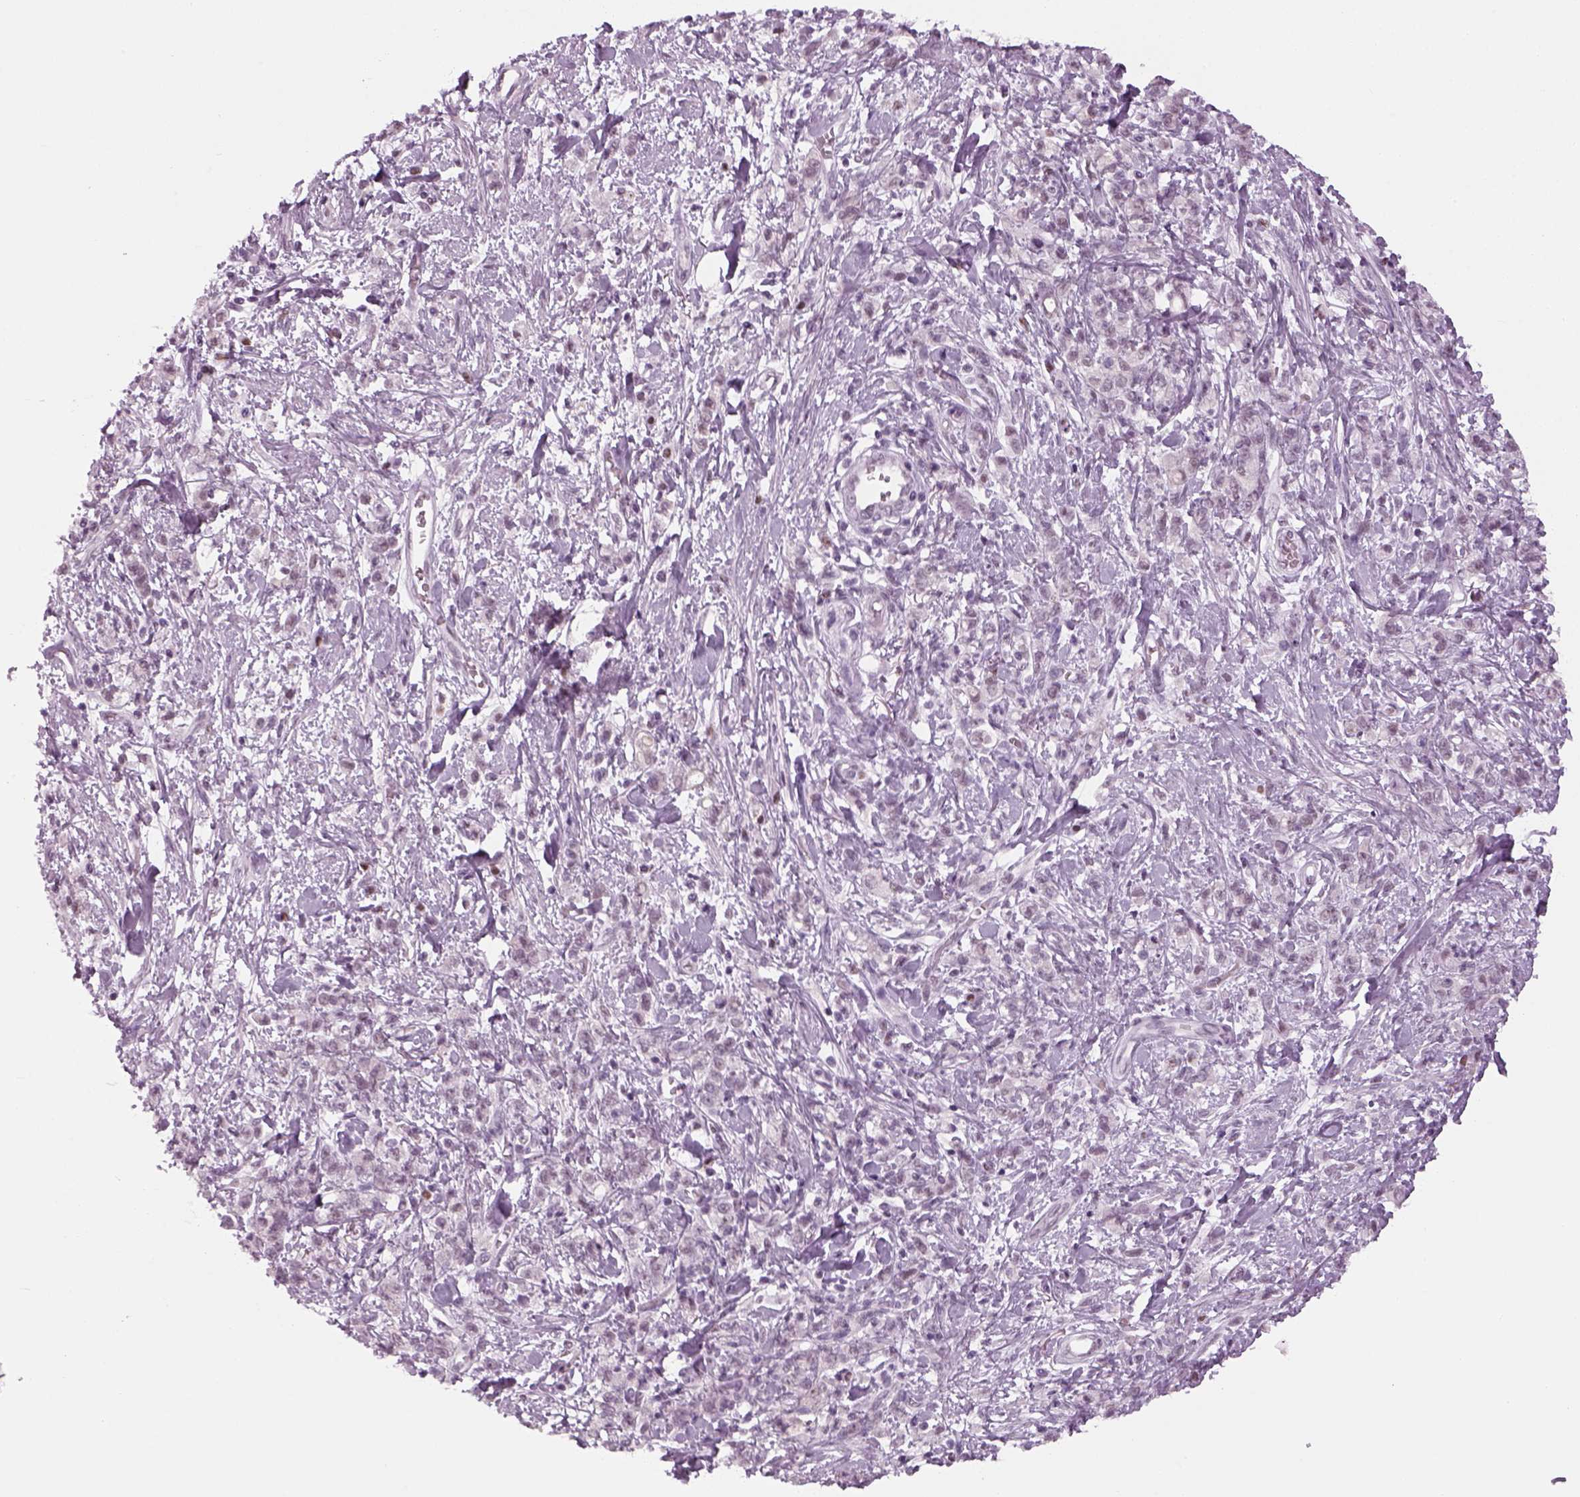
{"staining": {"intensity": "negative", "quantity": "none", "location": "none"}, "tissue": "stomach cancer", "cell_type": "Tumor cells", "image_type": "cancer", "snomed": [{"axis": "morphology", "description": "Adenocarcinoma, NOS"}, {"axis": "topography", "description": "Stomach"}], "caption": "Immunohistochemical staining of stomach cancer demonstrates no significant positivity in tumor cells.", "gene": "KCNG2", "patient": {"sex": "male", "age": 77}}